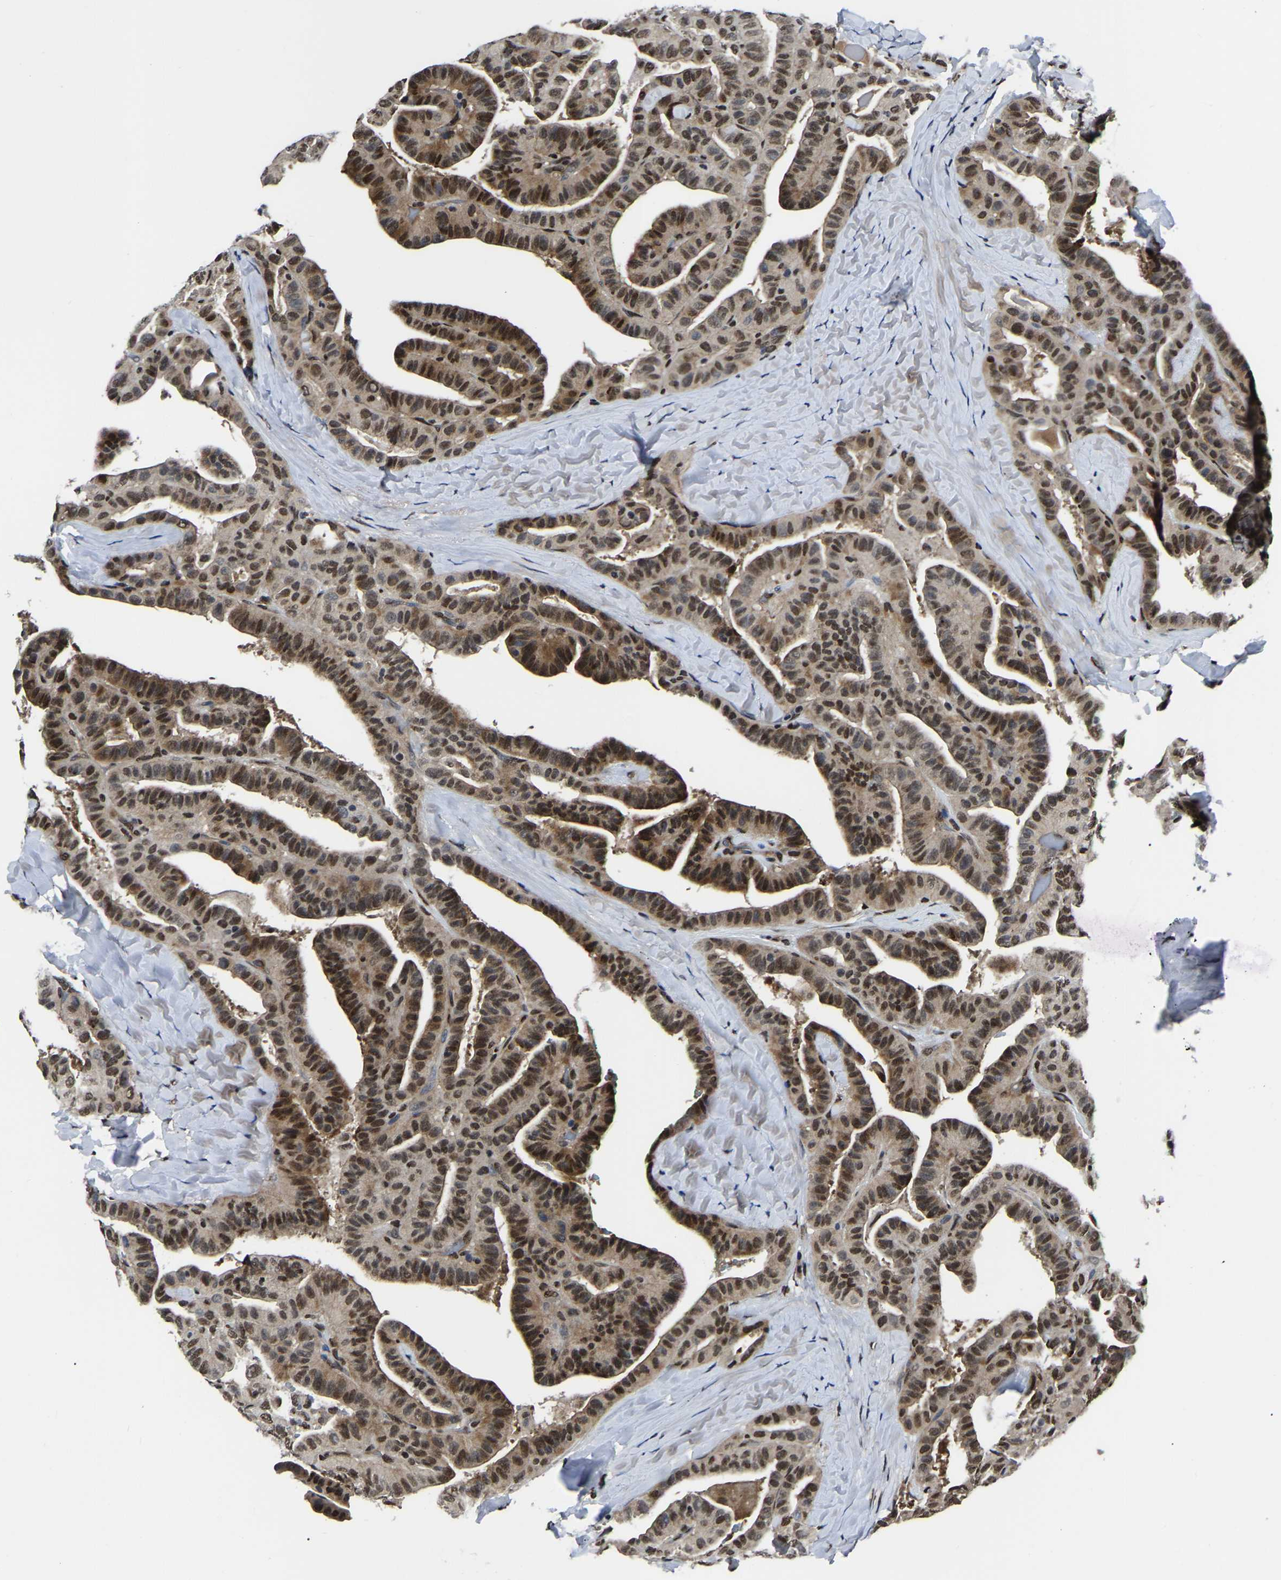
{"staining": {"intensity": "strong", "quantity": ">75%", "location": "nuclear"}, "tissue": "thyroid cancer", "cell_type": "Tumor cells", "image_type": "cancer", "snomed": [{"axis": "morphology", "description": "Papillary adenocarcinoma, NOS"}, {"axis": "topography", "description": "Thyroid gland"}], "caption": "Immunohistochemical staining of thyroid cancer reveals high levels of strong nuclear expression in approximately >75% of tumor cells.", "gene": "TRIM35", "patient": {"sex": "male", "age": 77}}